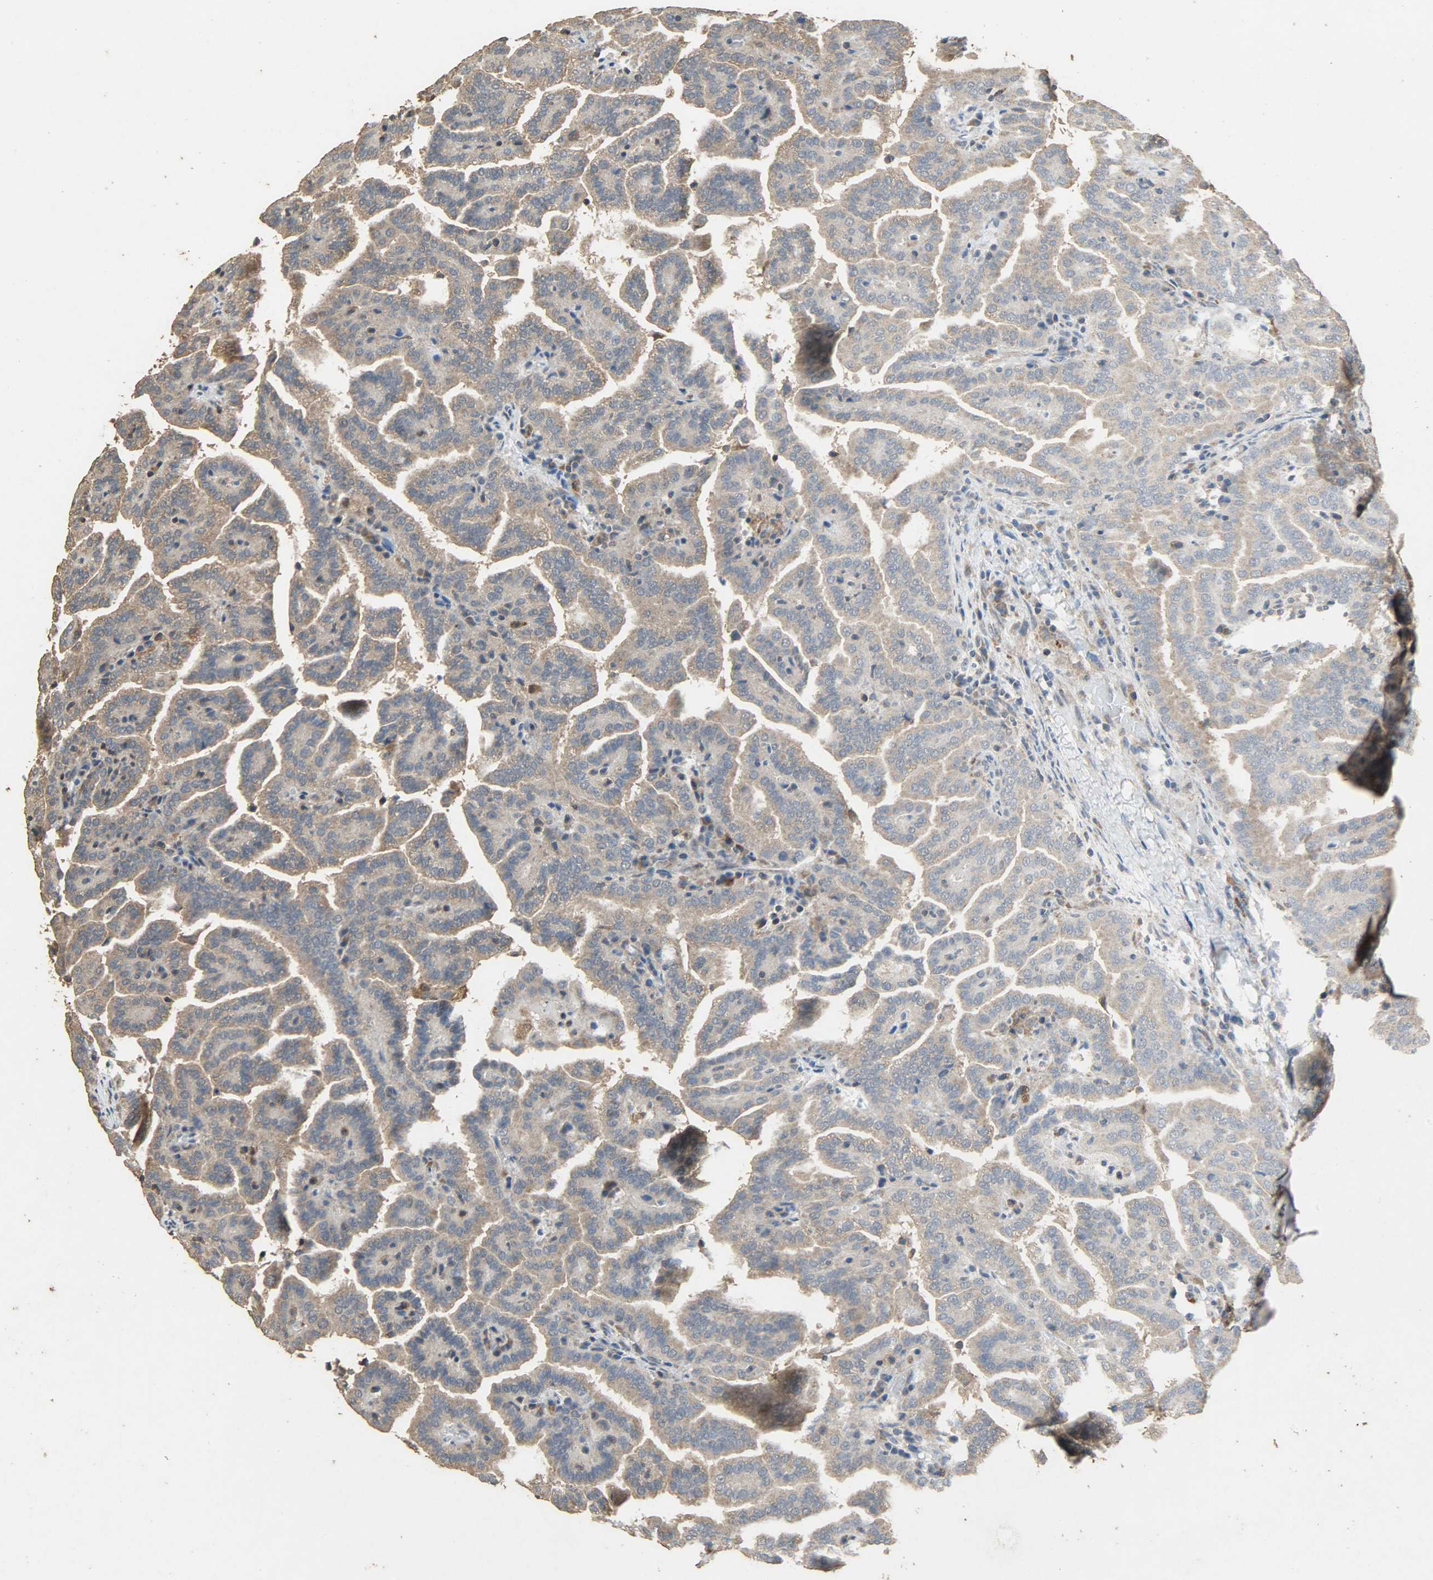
{"staining": {"intensity": "moderate", "quantity": ">75%", "location": "cytoplasmic/membranous"}, "tissue": "renal cancer", "cell_type": "Tumor cells", "image_type": "cancer", "snomed": [{"axis": "morphology", "description": "Adenocarcinoma, NOS"}, {"axis": "topography", "description": "Kidney"}], "caption": "Adenocarcinoma (renal) was stained to show a protein in brown. There is medium levels of moderate cytoplasmic/membranous staining in about >75% of tumor cells.", "gene": "CDKN2C", "patient": {"sex": "male", "age": 61}}